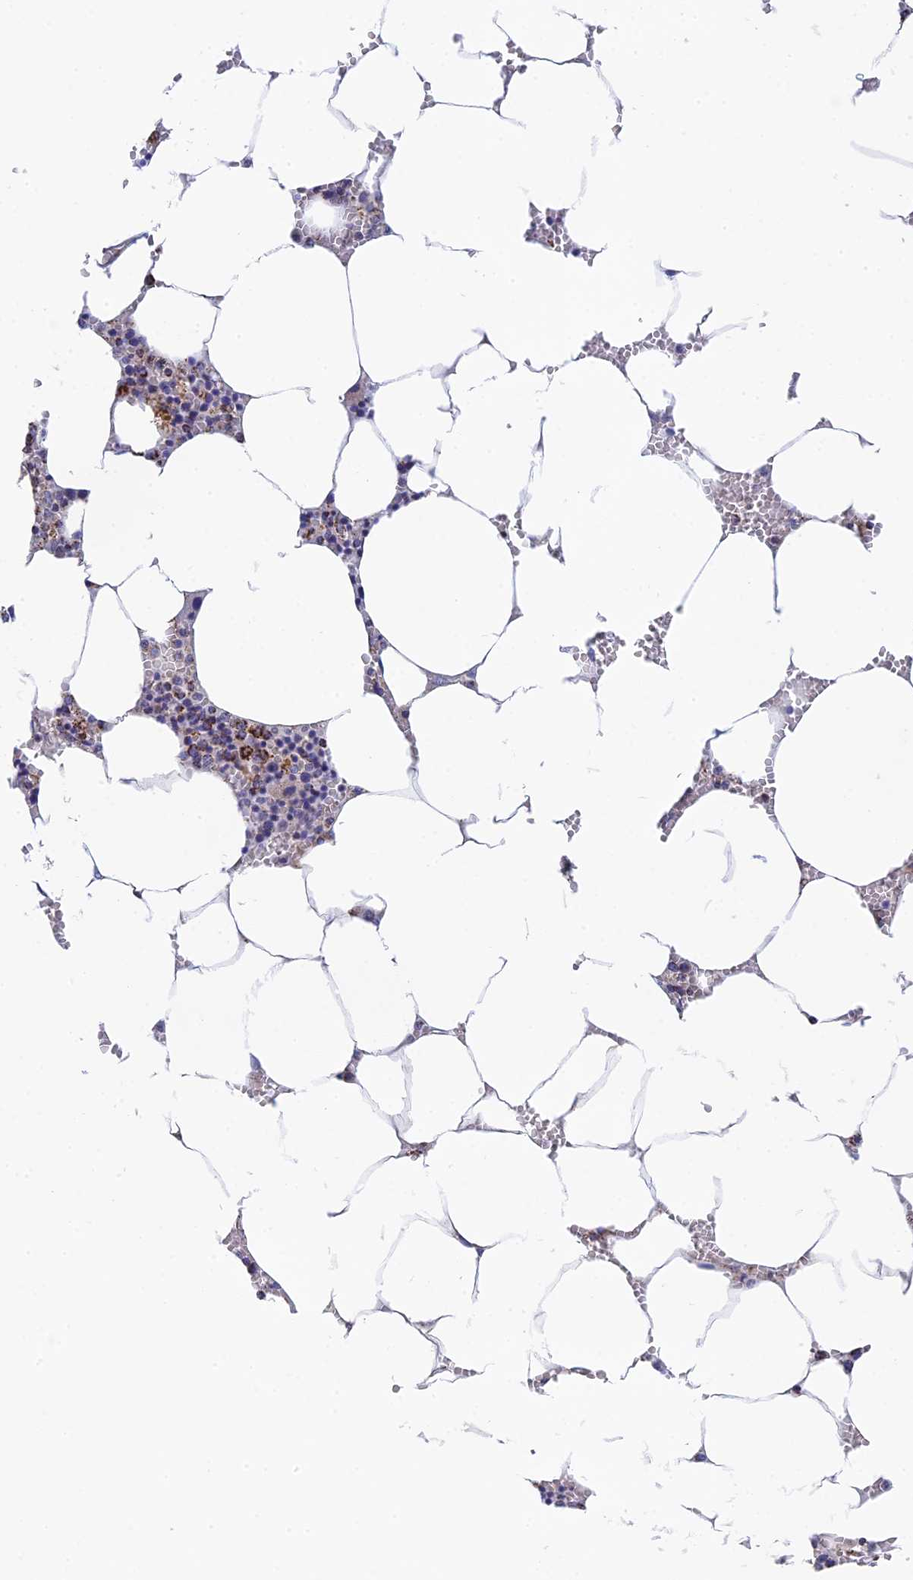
{"staining": {"intensity": "moderate", "quantity": "<25%", "location": "cytoplasmic/membranous"}, "tissue": "bone marrow", "cell_type": "Hematopoietic cells", "image_type": "normal", "snomed": [{"axis": "morphology", "description": "Normal tissue, NOS"}, {"axis": "topography", "description": "Bone marrow"}], "caption": "About <25% of hematopoietic cells in benign human bone marrow reveal moderate cytoplasmic/membranous protein expression as visualized by brown immunohistochemical staining.", "gene": "NDUFA5", "patient": {"sex": "male", "age": 70}}